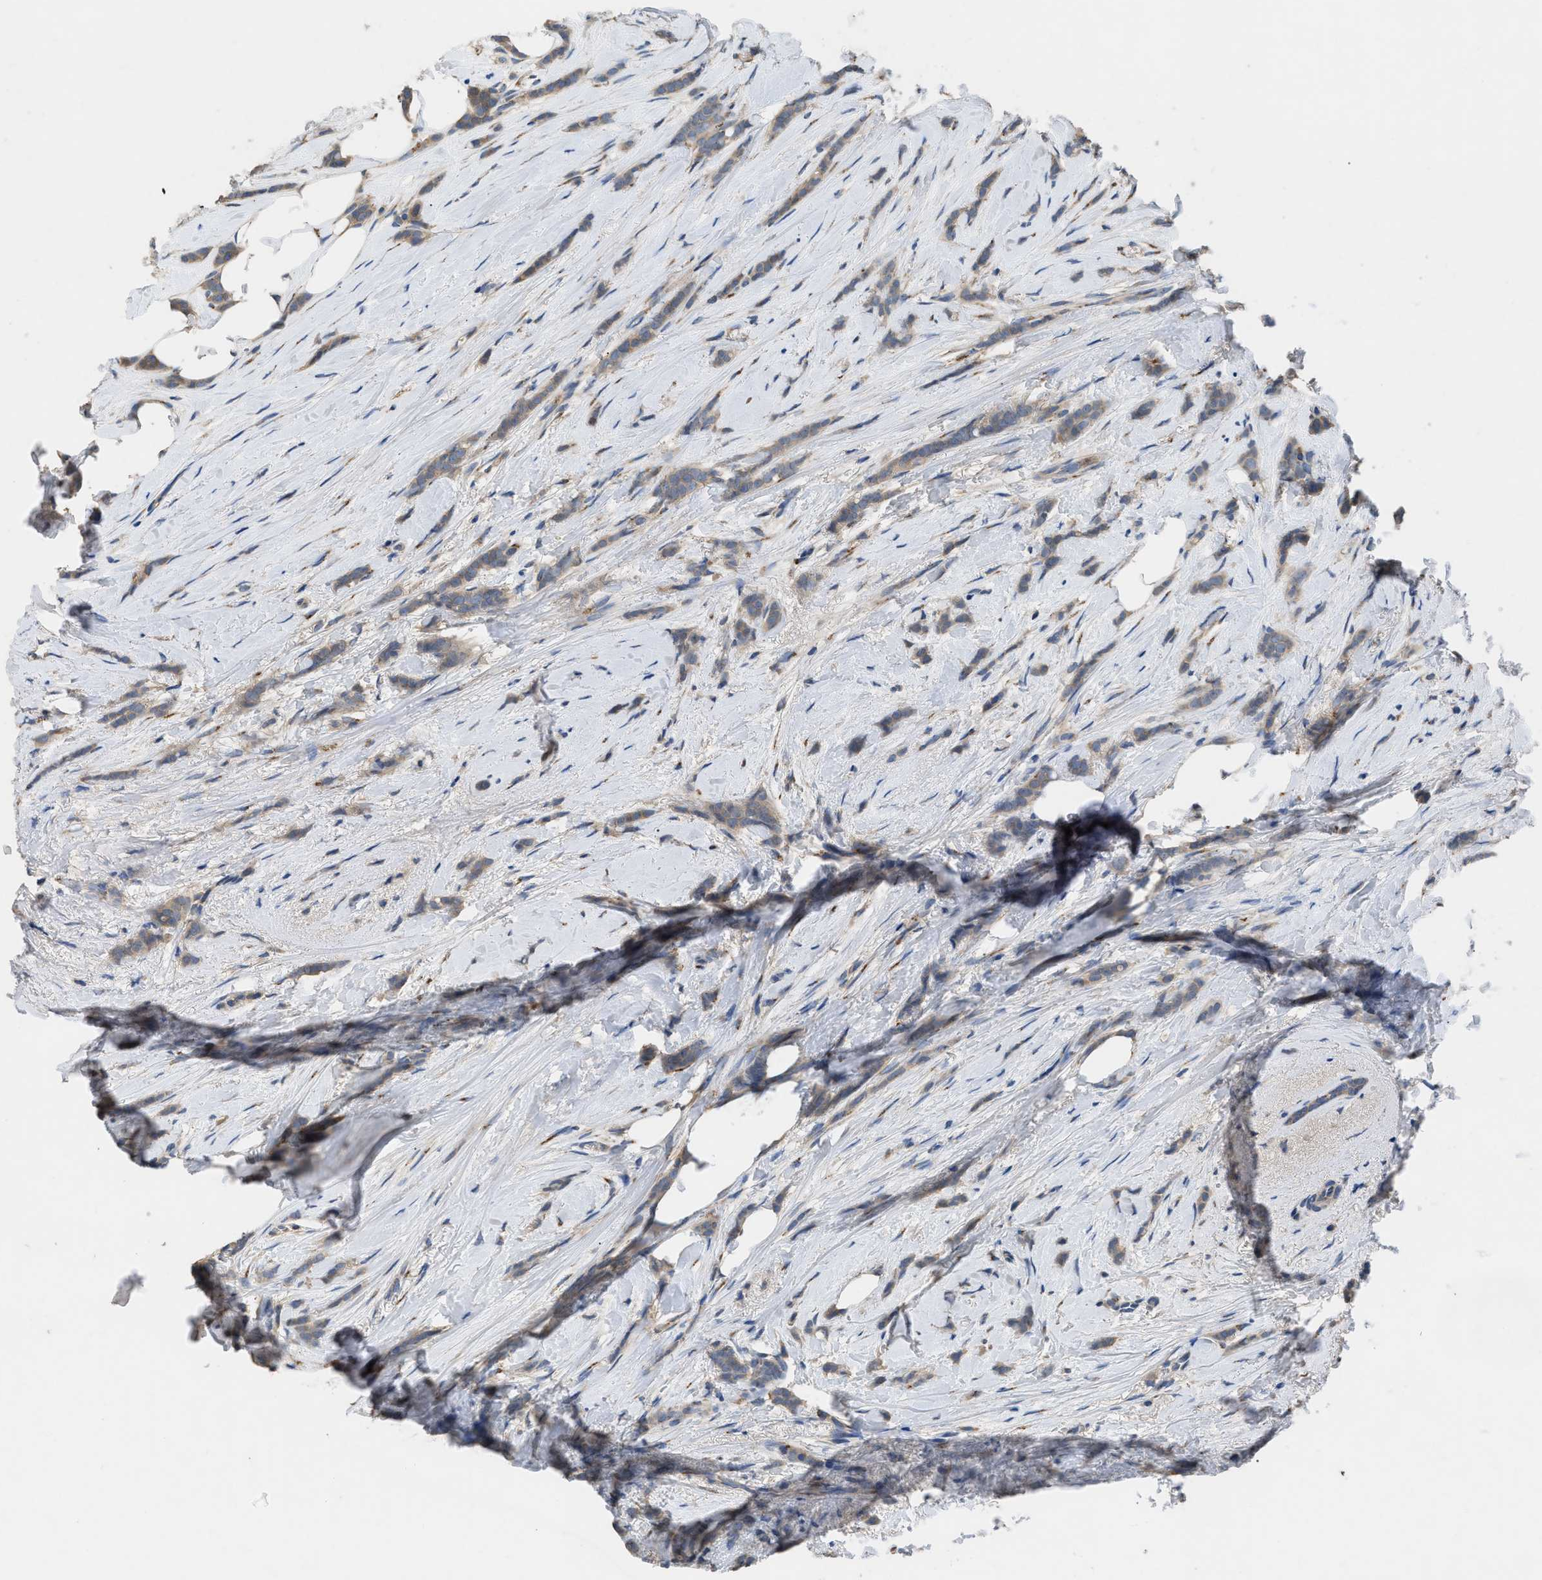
{"staining": {"intensity": "weak", "quantity": ">75%", "location": "cytoplasmic/membranous"}, "tissue": "breast cancer", "cell_type": "Tumor cells", "image_type": "cancer", "snomed": [{"axis": "morphology", "description": "Lobular carcinoma, in situ"}, {"axis": "morphology", "description": "Lobular carcinoma"}, {"axis": "topography", "description": "Breast"}], "caption": "Human breast cancer (lobular carcinoma in situ) stained for a protein (brown) demonstrates weak cytoplasmic/membranous positive staining in approximately >75% of tumor cells.", "gene": "SIK2", "patient": {"sex": "female", "age": 41}}